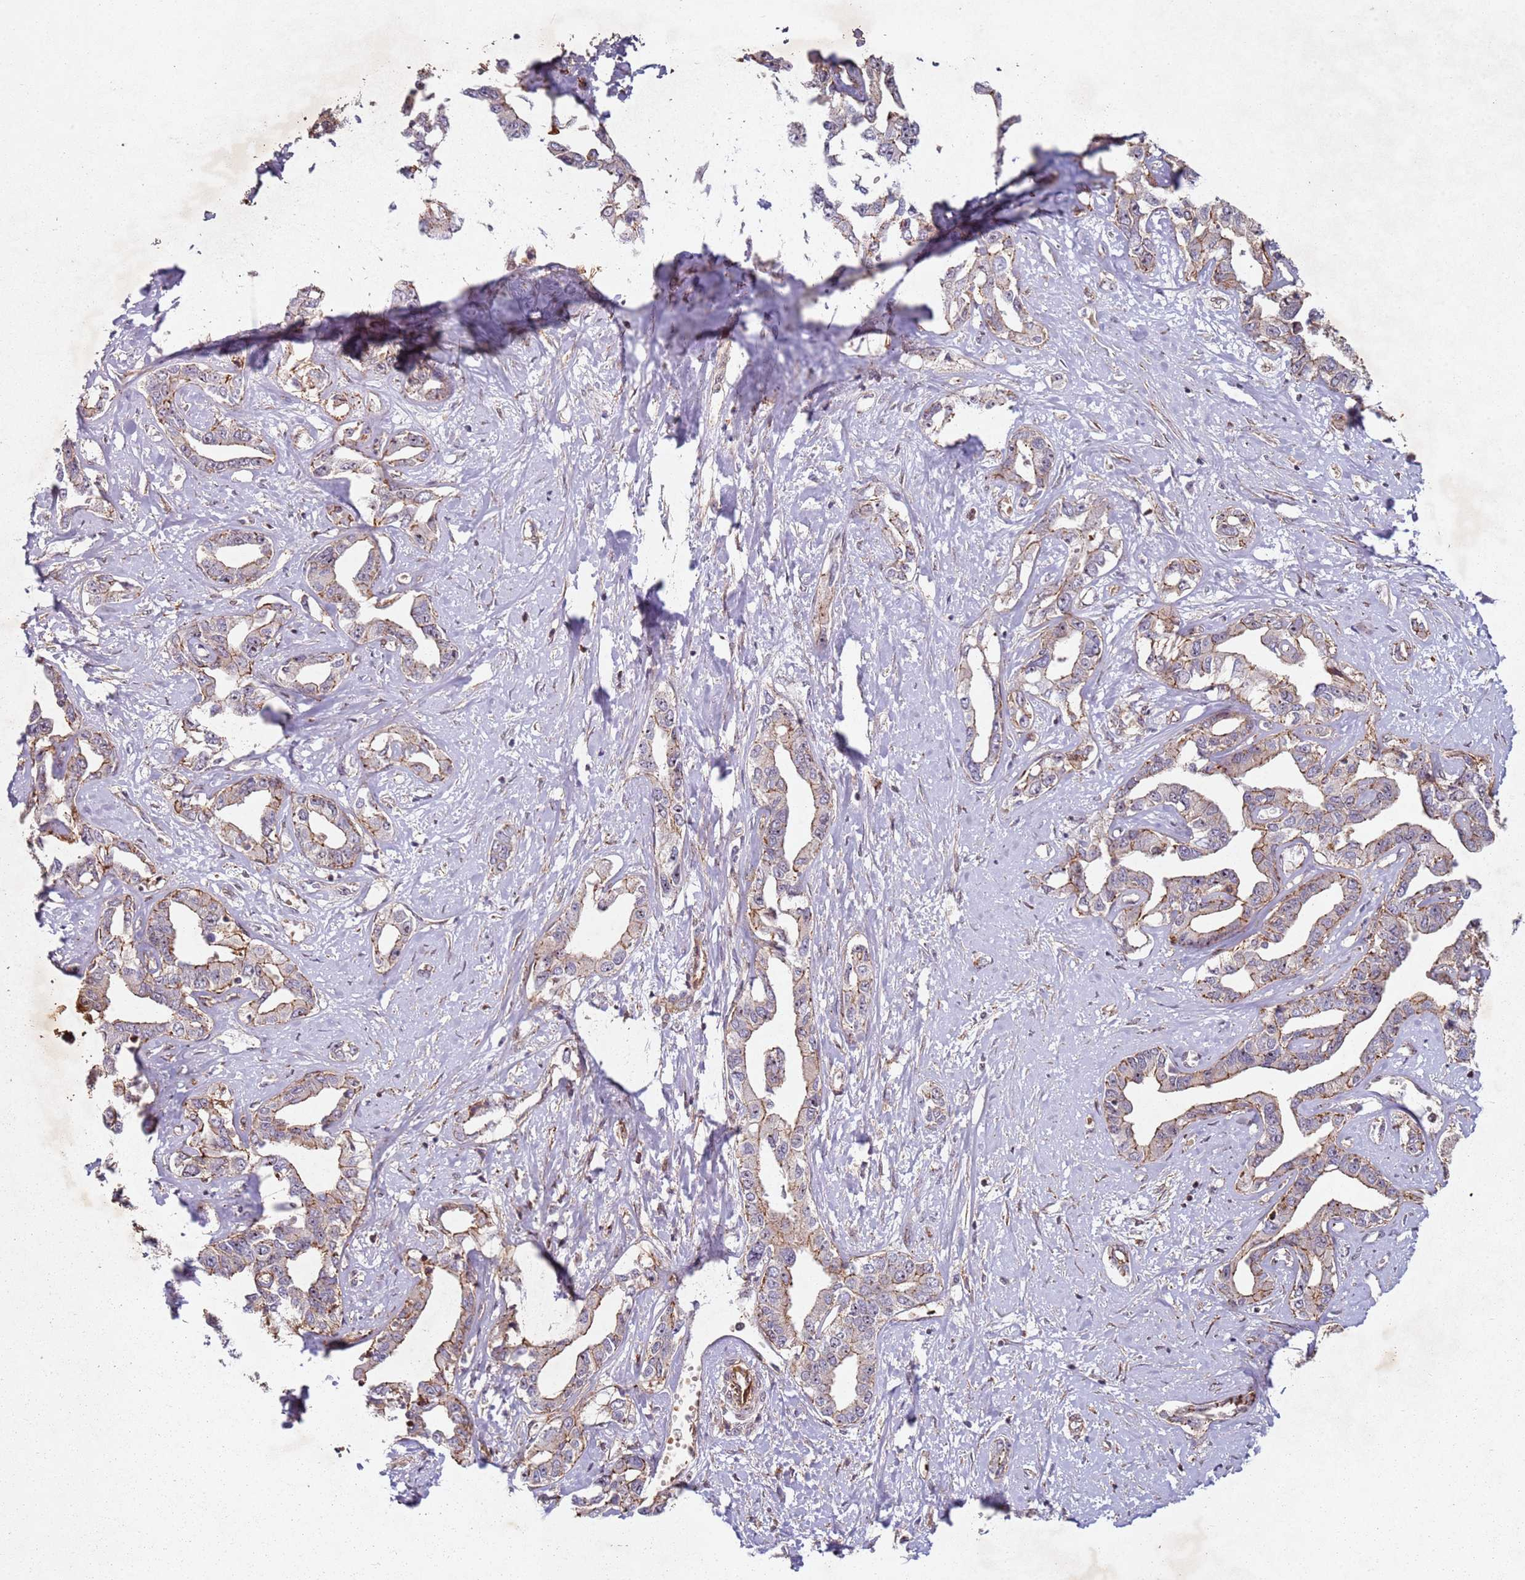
{"staining": {"intensity": "moderate", "quantity": ">75%", "location": "cytoplasmic/membranous"}, "tissue": "liver cancer", "cell_type": "Tumor cells", "image_type": "cancer", "snomed": [{"axis": "morphology", "description": "Cholangiocarcinoma"}, {"axis": "topography", "description": "Liver"}], "caption": "Human liver cancer stained with a brown dye exhibits moderate cytoplasmic/membranous positive expression in approximately >75% of tumor cells.", "gene": "C2CD4B", "patient": {"sex": "male", "age": 59}}